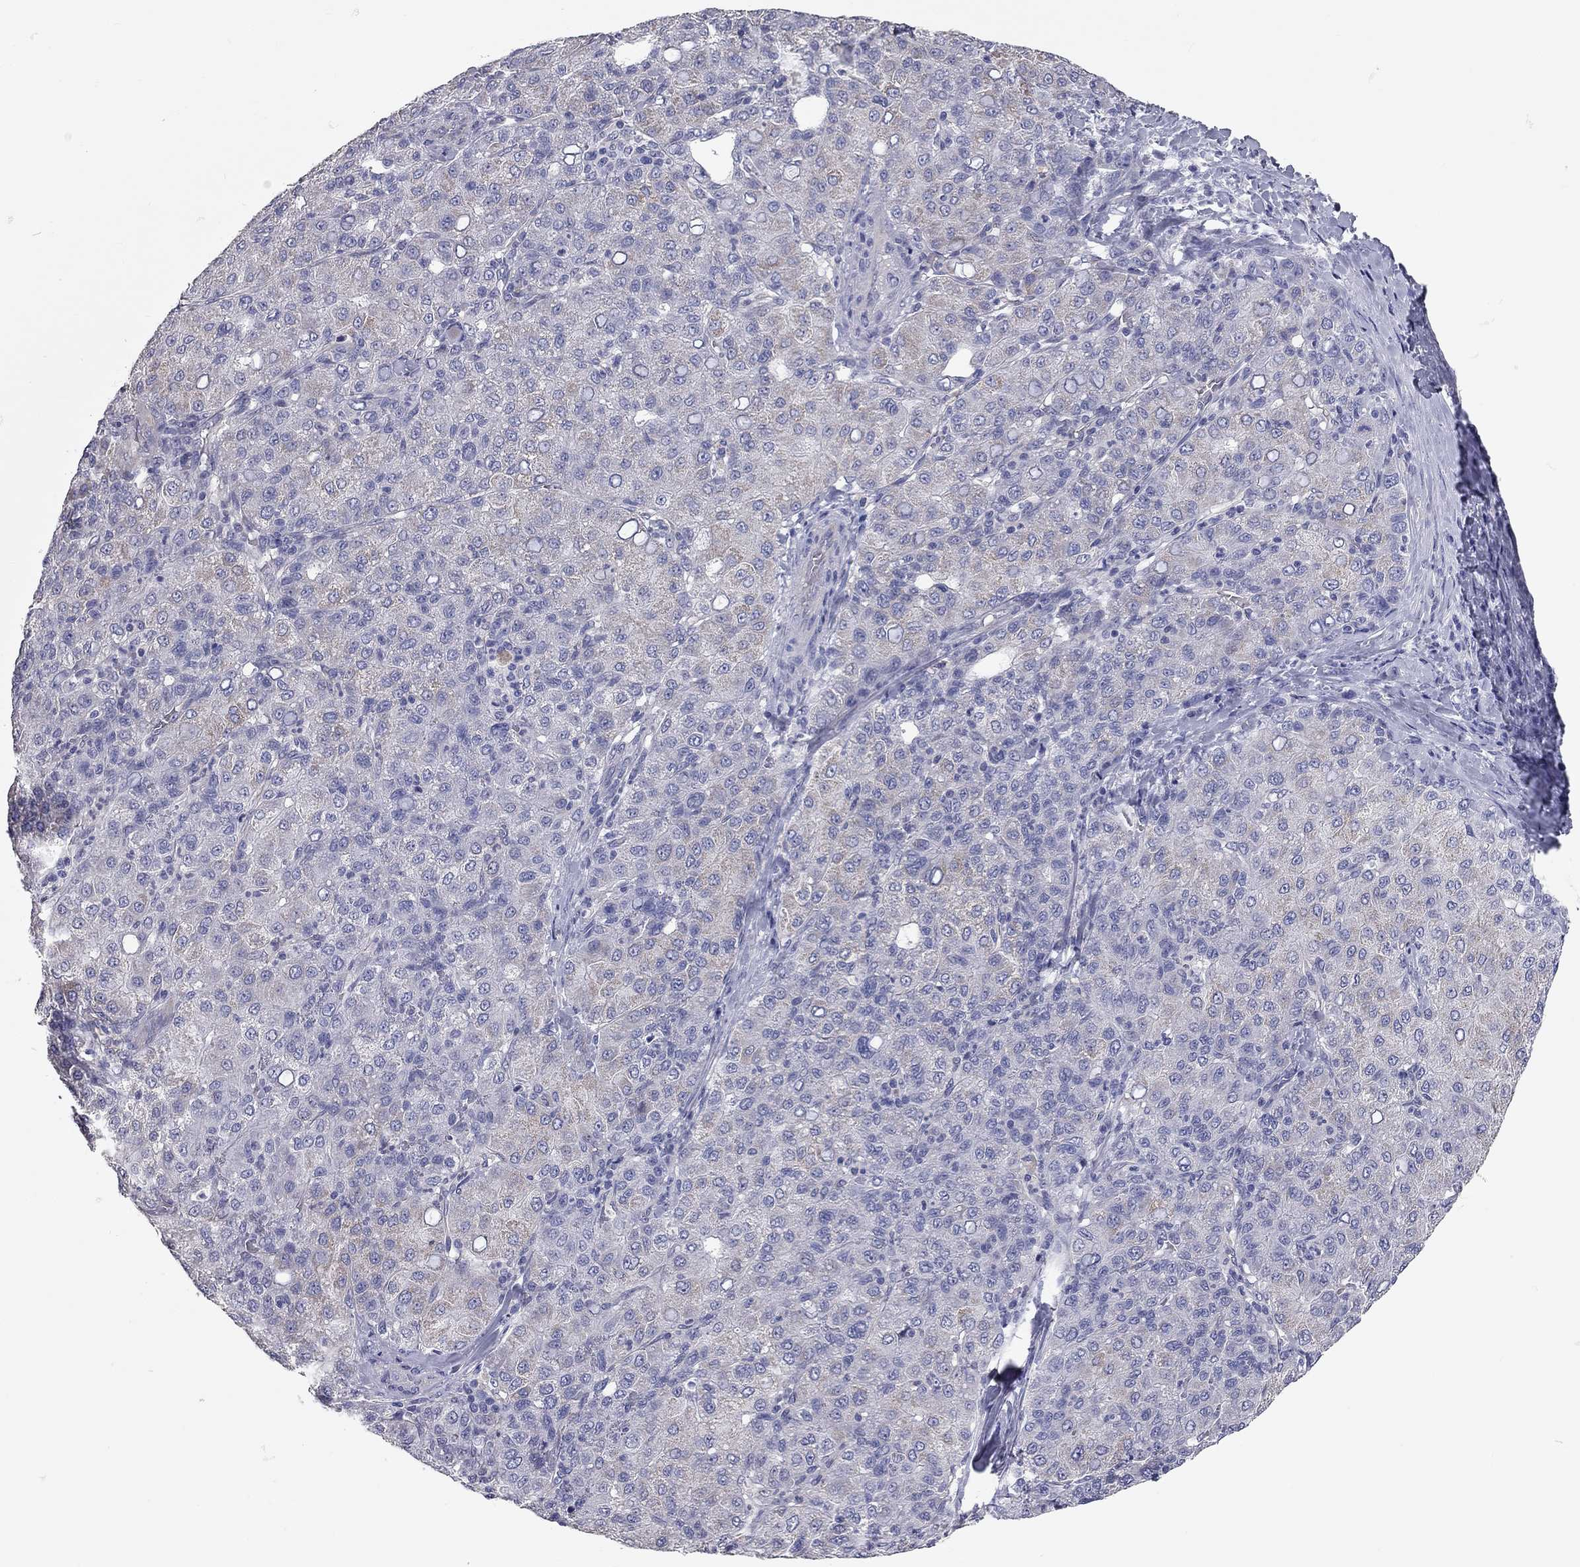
{"staining": {"intensity": "negative", "quantity": "none", "location": "none"}, "tissue": "liver cancer", "cell_type": "Tumor cells", "image_type": "cancer", "snomed": [{"axis": "morphology", "description": "Carcinoma, Hepatocellular, NOS"}, {"axis": "topography", "description": "Liver"}], "caption": "Immunohistochemistry image of neoplastic tissue: human liver hepatocellular carcinoma stained with DAB reveals no significant protein positivity in tumor cells. (Brightfield microscopy of DAB IHC at high magnification).", "gene": "C10orf90", "patient": {"sex": "male", "age": 65}}